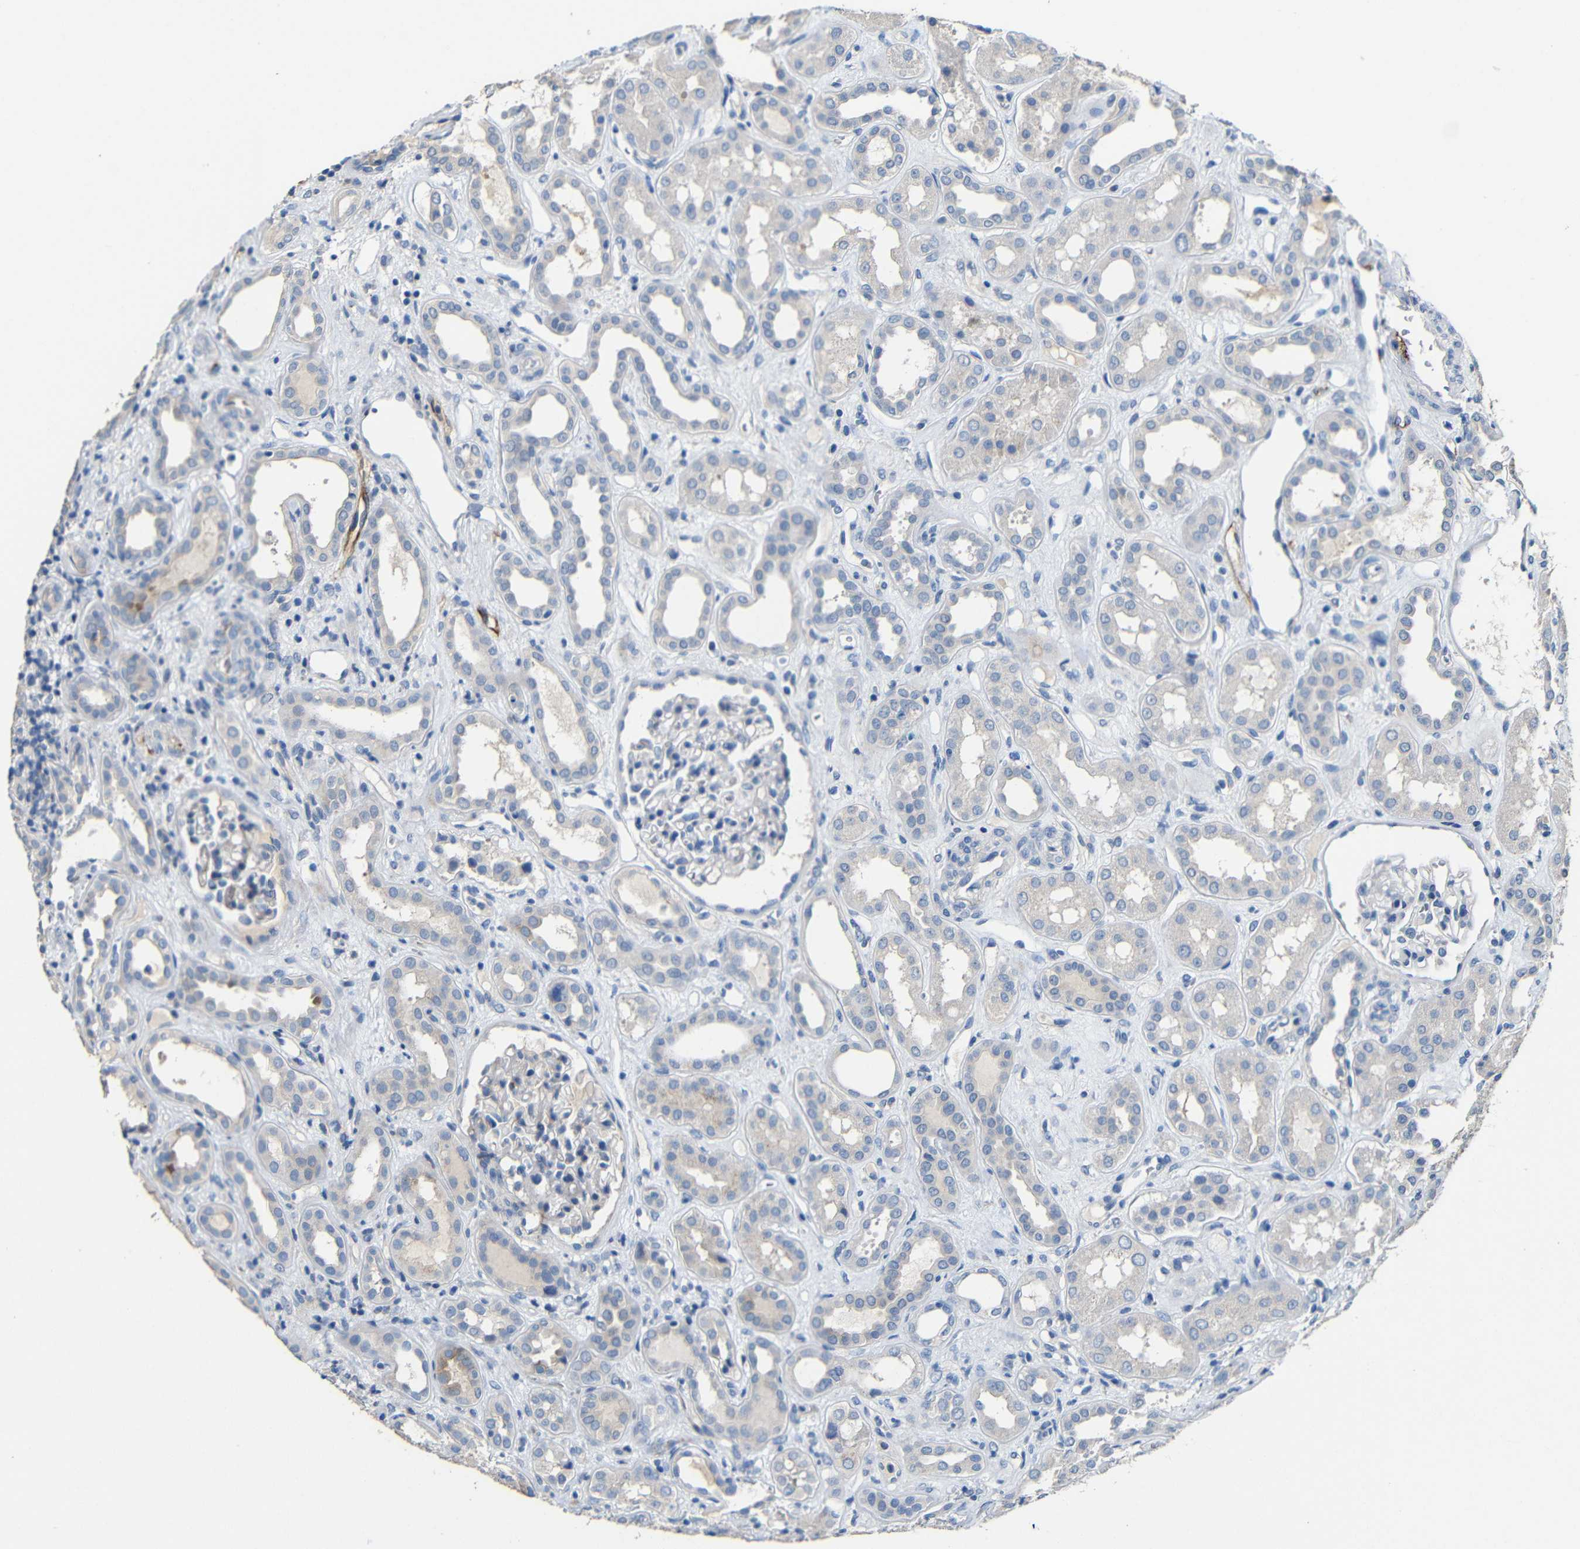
{"staining": {"intensity": "negative", "quantity": "none", "location": "none"}, "tissue": "kidney", "cell_type": "Cells in glomeruli", "image_type": "normal", "snomed": [{"axis": "morphology", "description": "Normal tissue, NOS"}, {"axis": "topography", "description": "Kidney"}], "caption": "Cells in glomeruli show no significant positivity in benign kidney.", "gene": "ACKR2", "patient": {"sex": "male", "age": 59}}